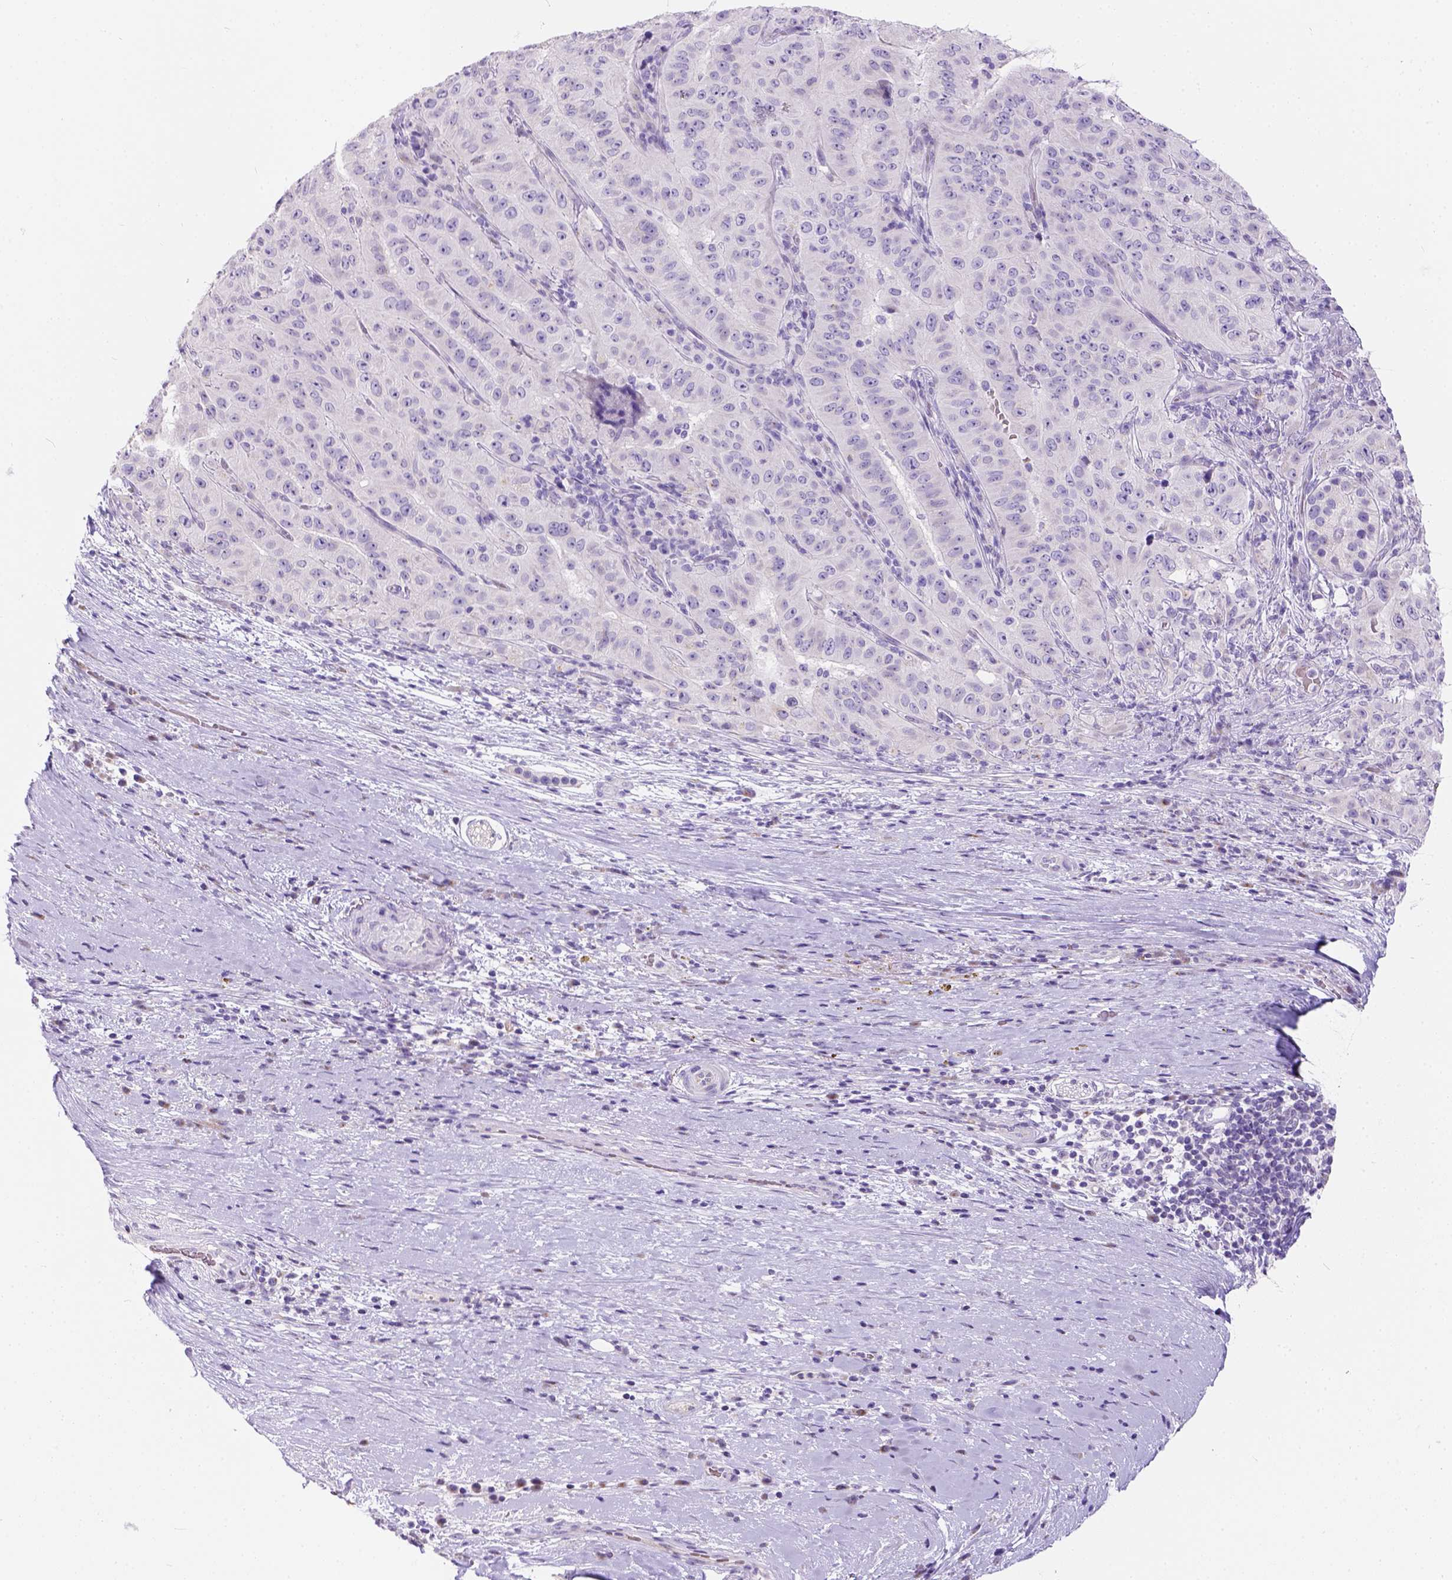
{"staining": {"intensity": "negative", "quantity": "none", "location": "none"}, "tissue": "pancreatic cancer", "cell_type": "Tumor cells", "image_type": "cancer", "snomed": [{"axis": "morphology", "description": "Adenocarcinoma, NOS"}, {"axis": "topography", "description": "Pancreas"}], "caption": "Histopathology image shows no protein positivity in tumor cells of pancreatic adenocarcinoma tissue.", "gene": "PHF7", "patient": {"sex": "male", "age": 63}}